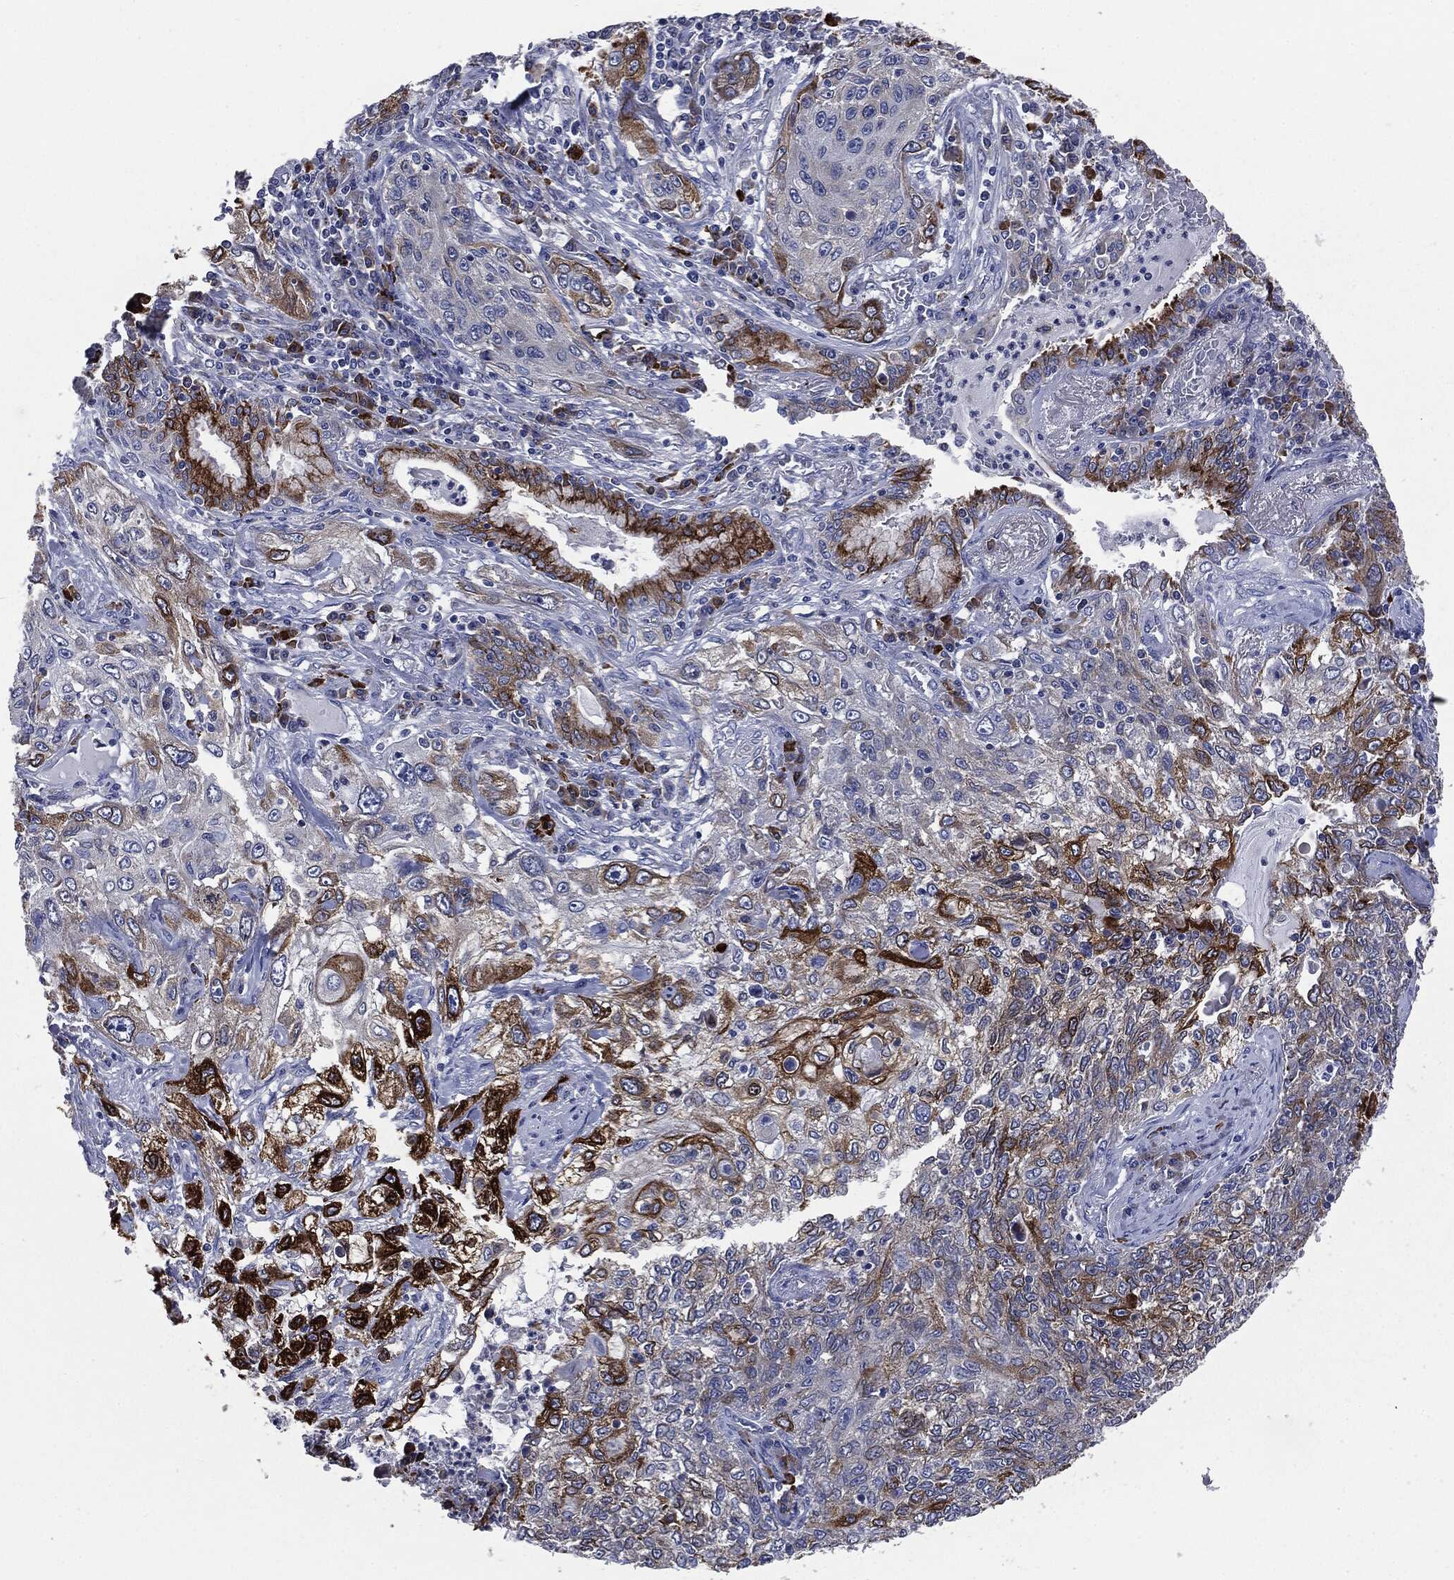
{"staining": {"intensity": "strong", "quantity": "<25%", "location": "cytoplasmic/membranous"}, "tissue": "lung cancer", "cell_type": "Tumor cells", "image_type": "cancer", "snomed": [{"axis": "morphology", "description": "Squamous cell carcinoma, NOS"}, {"axis": "topography", "description": "Lung"}], "caption": "Strong cytoplasmic/membranous protein expression is appreciated in approximately <25% of tumor cells in lung cancer.", "gene": "PTGS2", "patient": {"sex": "female", "age": 69}}